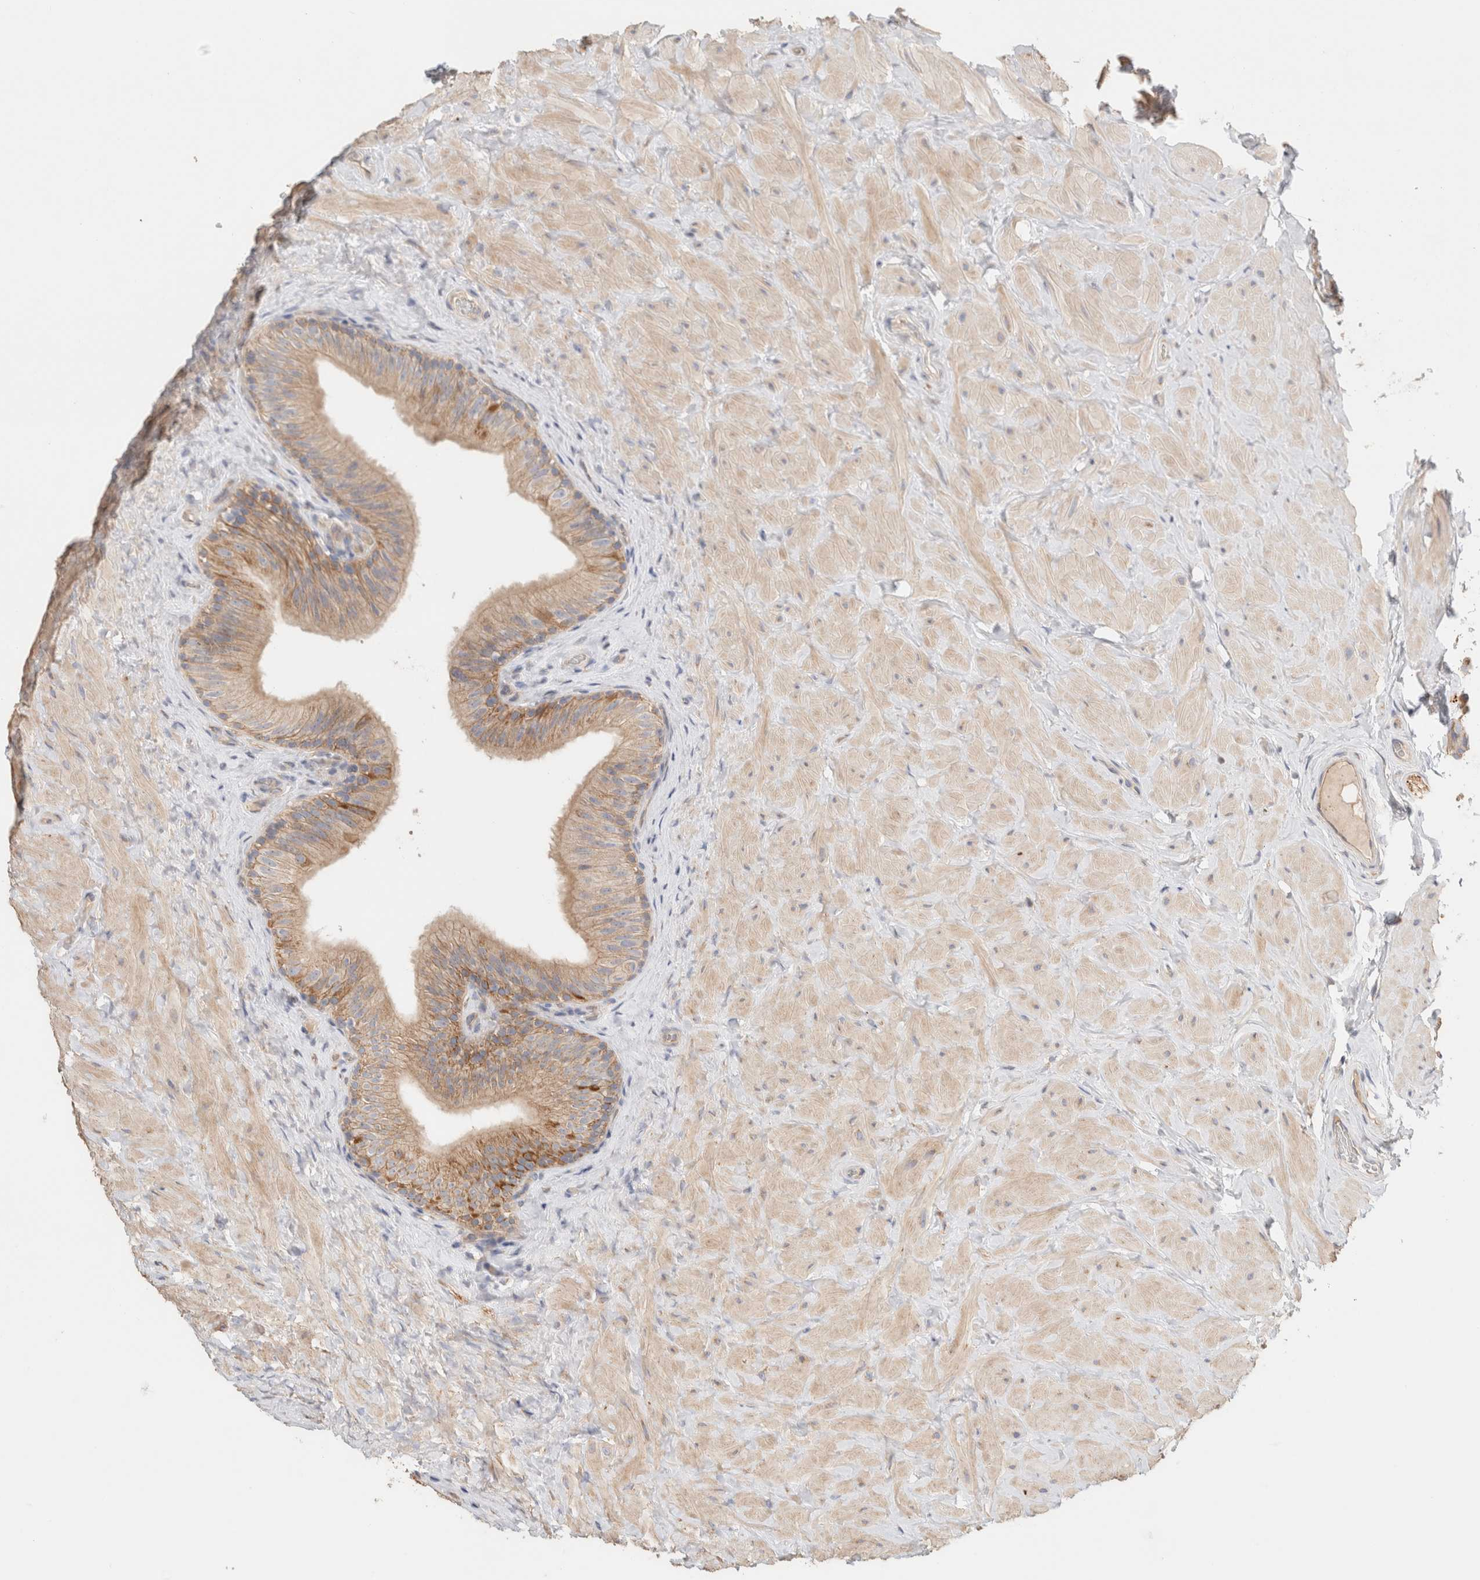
{"staining": {"intensity": "weak", "quantity": ">75%", "location": "cytoplasmic/membranous"}, "tissue": "epididymis", "cell_type": "Glandular cells", "image_type": "normal", "snomed": [{"axis": "morphology", "description": "Normal tissue, NOS"}, {"axis": "topography", "description": "Vascular tissue"}, {"axis": "topography", "description": "Epididymis"}], "caption": "Immunohistochemistry photomicrograph of benign epididymis stained for a protein (brown), which exhibits low levels of weak cytoplasmic/membranous positivity in approximately >75% of glandular cells.", "gene": "B3GNTL1", "patient": {"sex": "male", "age": 49}}